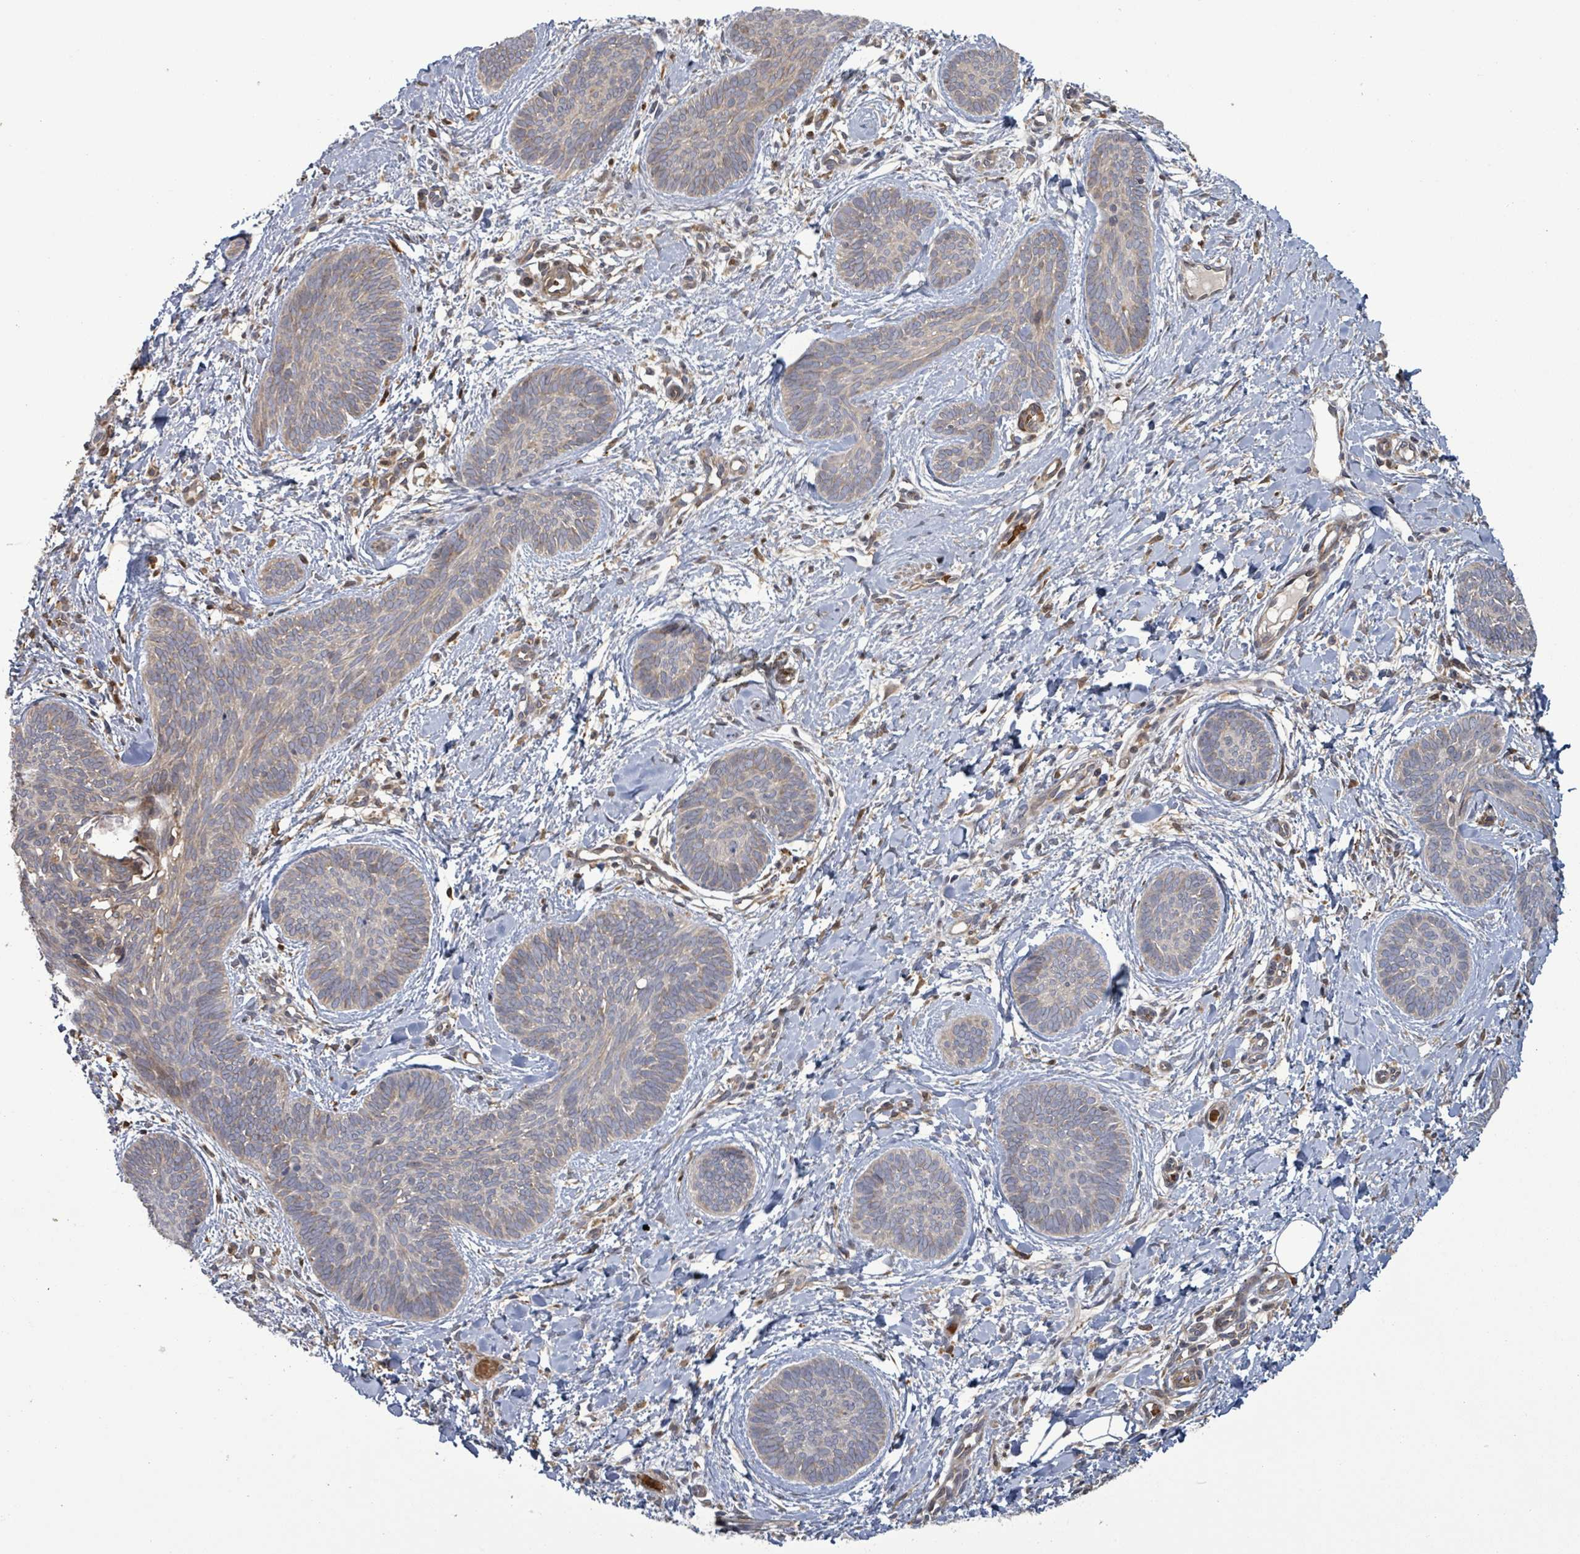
{"staining": {"intensity": "negative", "quantity": "none", "location": "none"}, "tissue": "skin cancer", "cell_type": "Tumor cells", "image_type": "cancer", "snomed": [{"axis": "morphology", "description": "Basal cell carcinoma"}, {"axis": "topography", "description": "Skin"}], "caption": "The immunohistochemistry (IHC) histopathology image has no significant staining in tumor cells of skin cancer tissue.", "gene": "MAP3K6", "patient": {"sex": "female", "age": 81}}